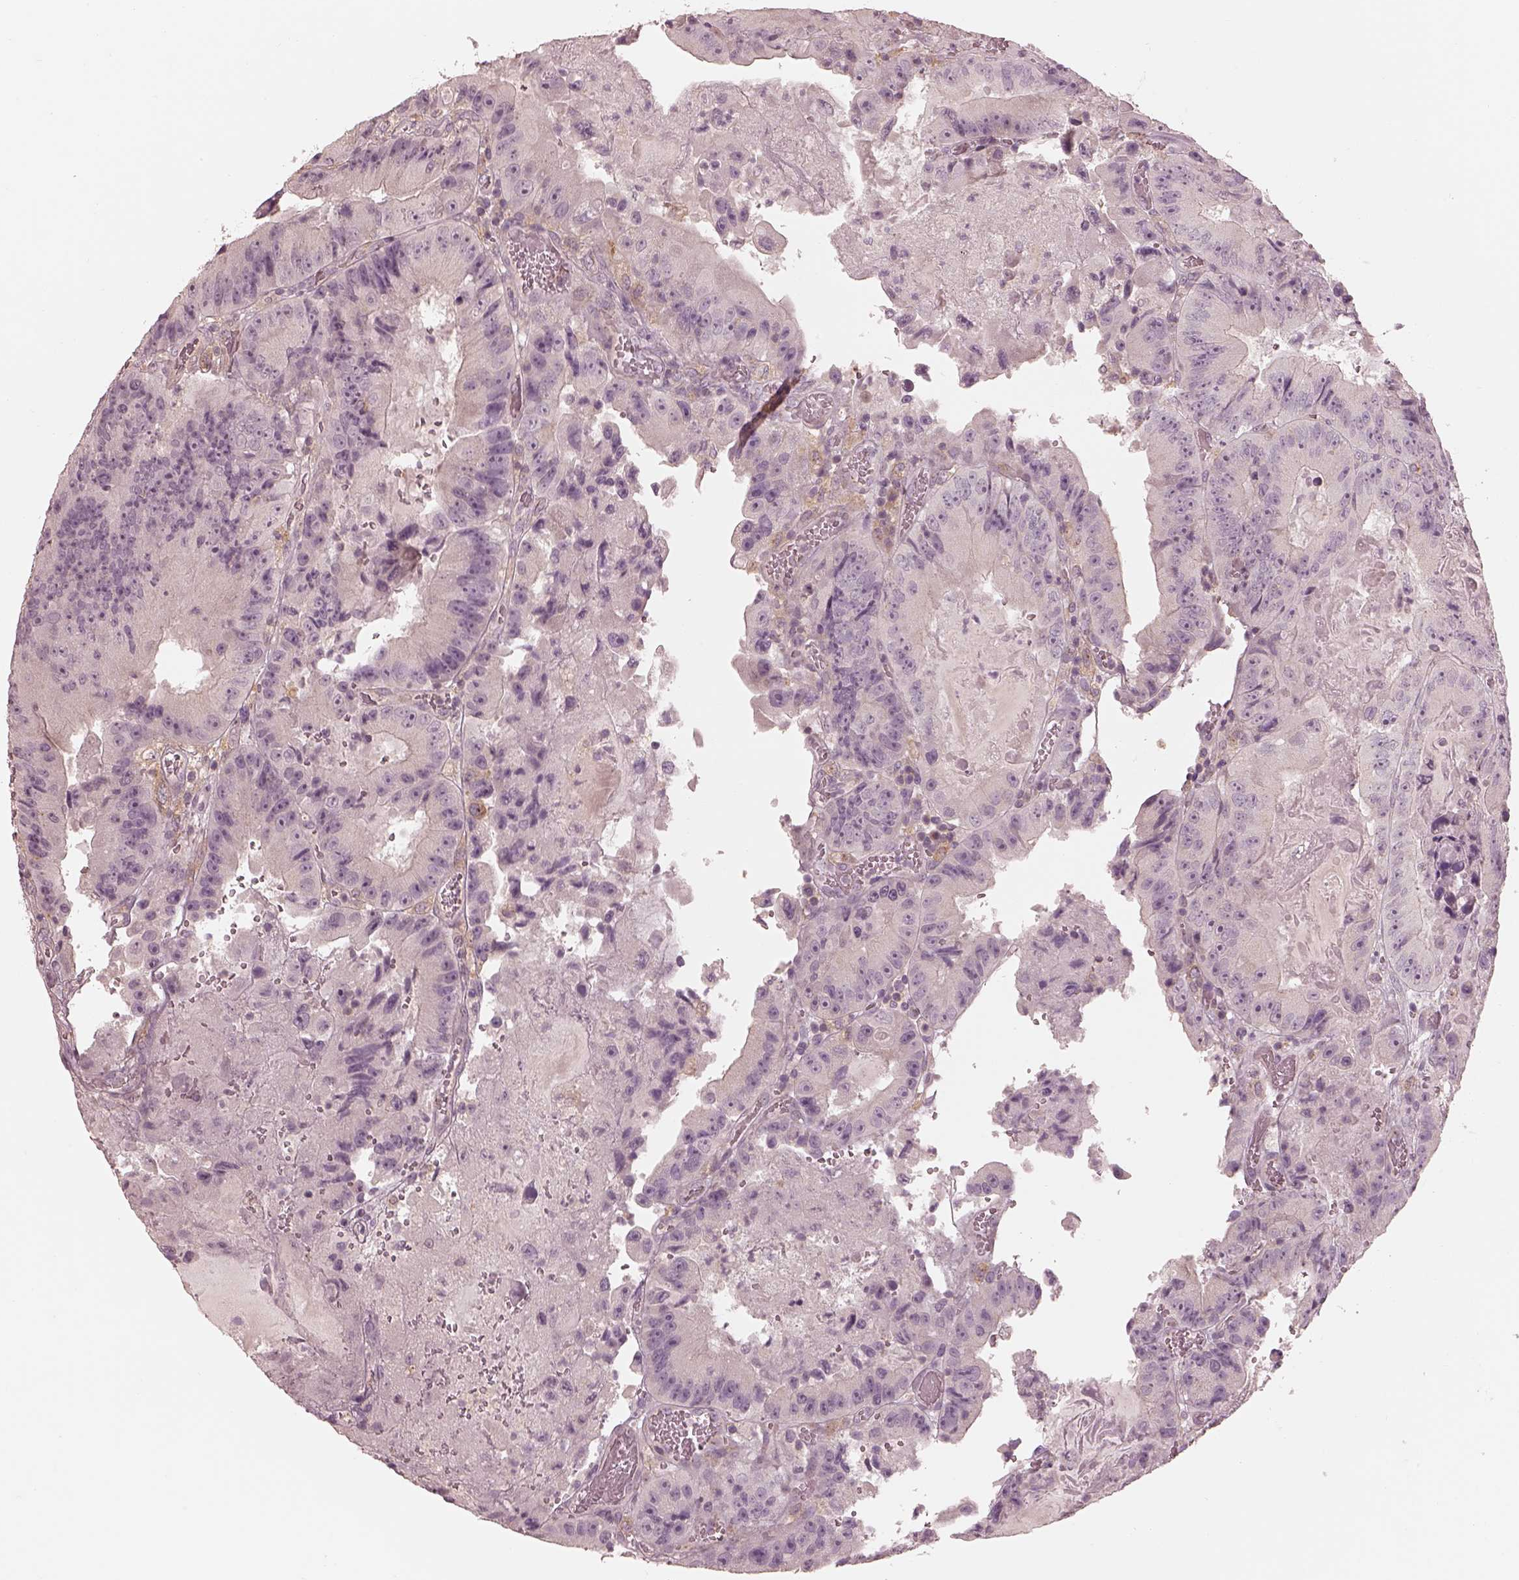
{"staining": {"intensity": "negative", "quantity": "none", "location": "none"}, "tissue": "colorectal cancer", "cell_type": "Tumor cells", "image_type": "cancer", "snomed": [{"axis": "morphology", "description": "Adenocarcinoma, NOS"}, {"axis": "topography", "description": "Colon"}], "caption": "This is an immunohistochemistry (IHC) photomicrograph of human adenocarcinoma (colorectal). There is no staining in tumor cells.", "gene": "PRKACG", "patient": {"sex": "female", "age": 86}}